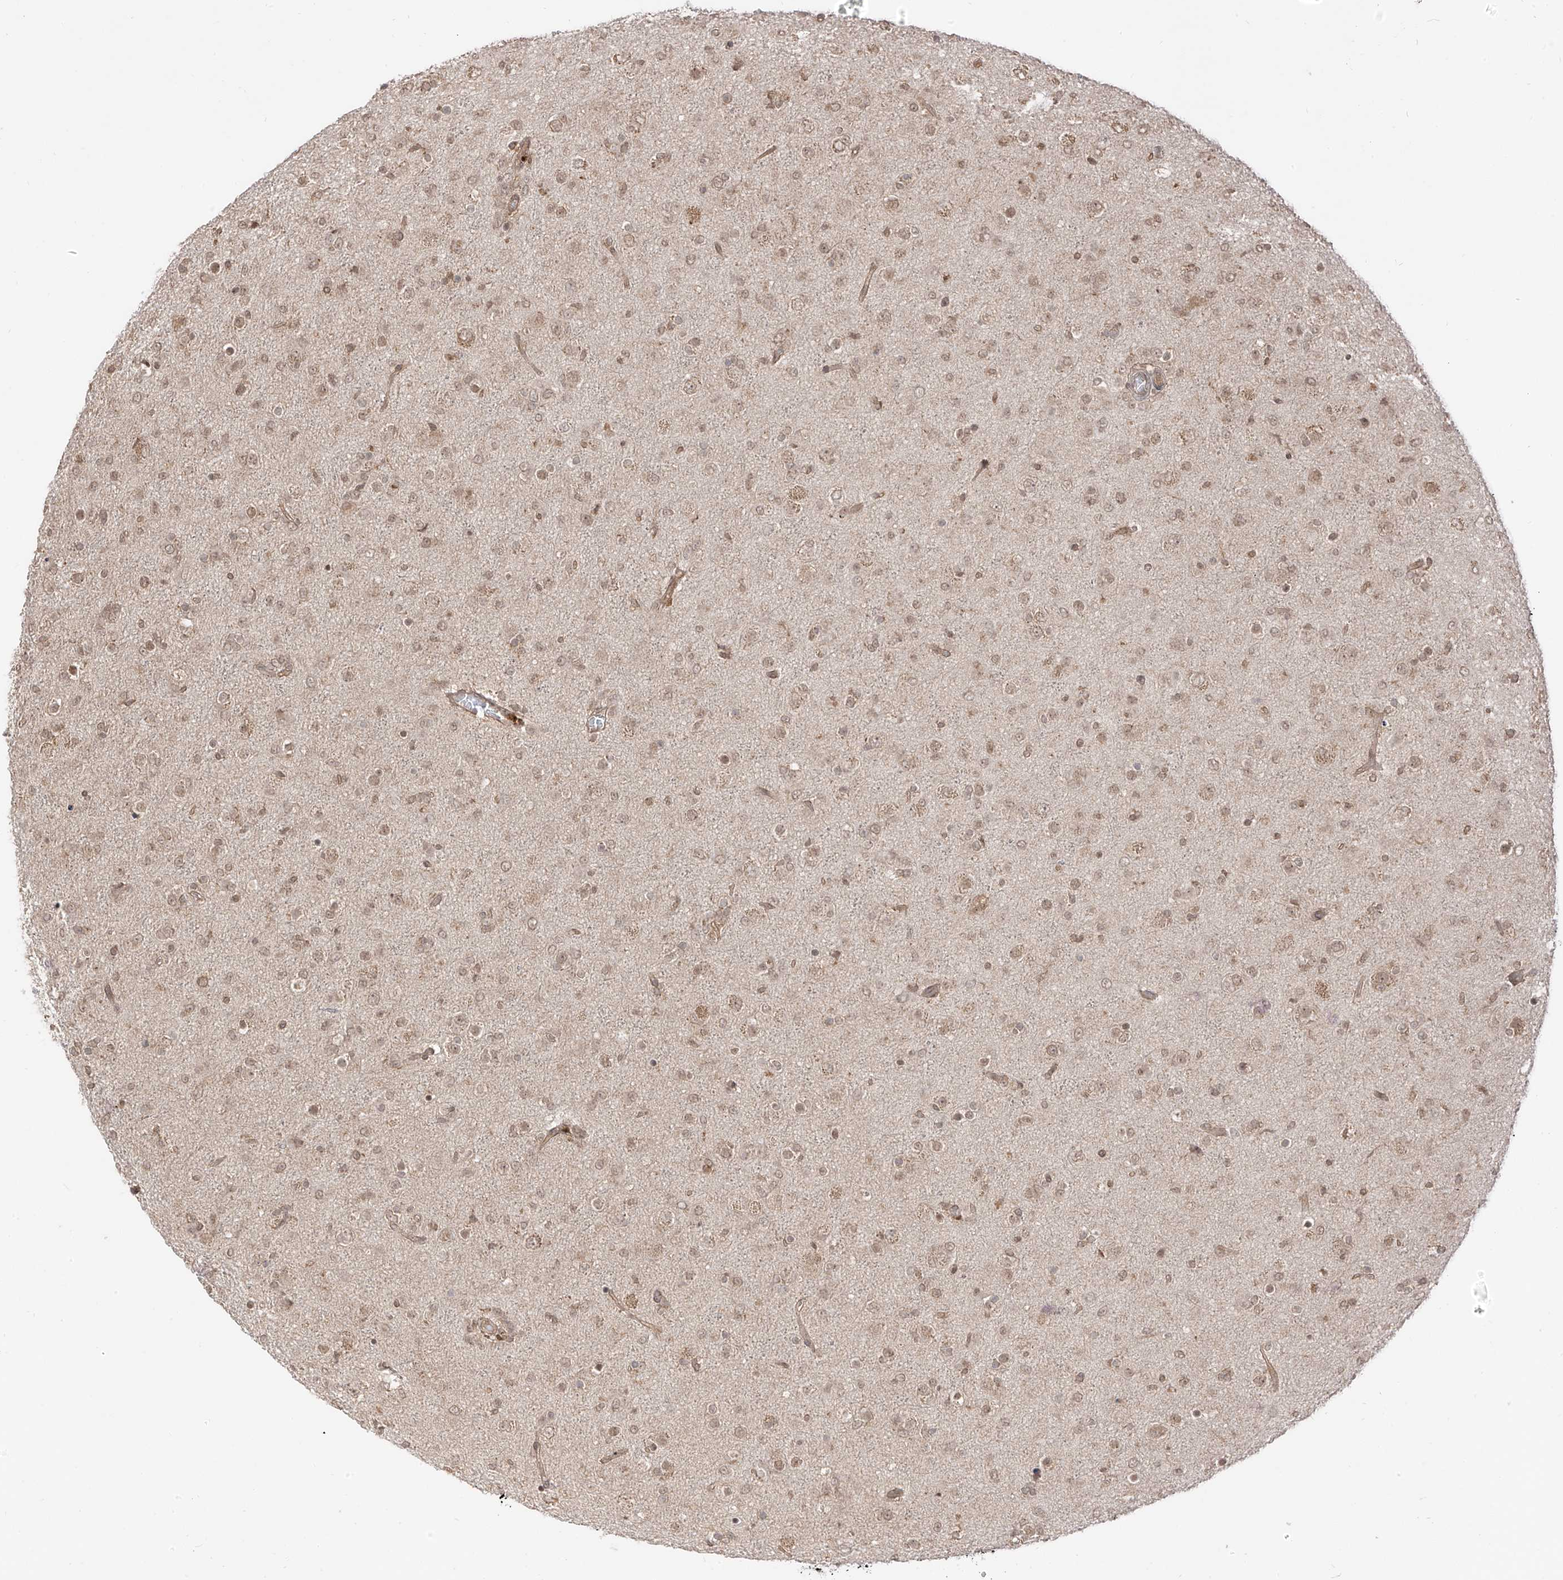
{"staining": {"intensity": "weak", "quantity": ">75%", "location": "nuclear"}, "tissue": "glioma", "cell_type": "Tumor cells", "image_type": "cancer", "snomed": [{"axis": "morphology", "description": "Glioma, malignant, Low grade"}, {"axis": "topography", "description": "Brain"}], "caption": "A photomicrograph showing weak nuclear positivity in approximately >75% of tumor cells in glioma, as visualized by brown immunohistochemical staining.", "gene": "LCOR", "patient": {"sex": "male", "age": 65}}